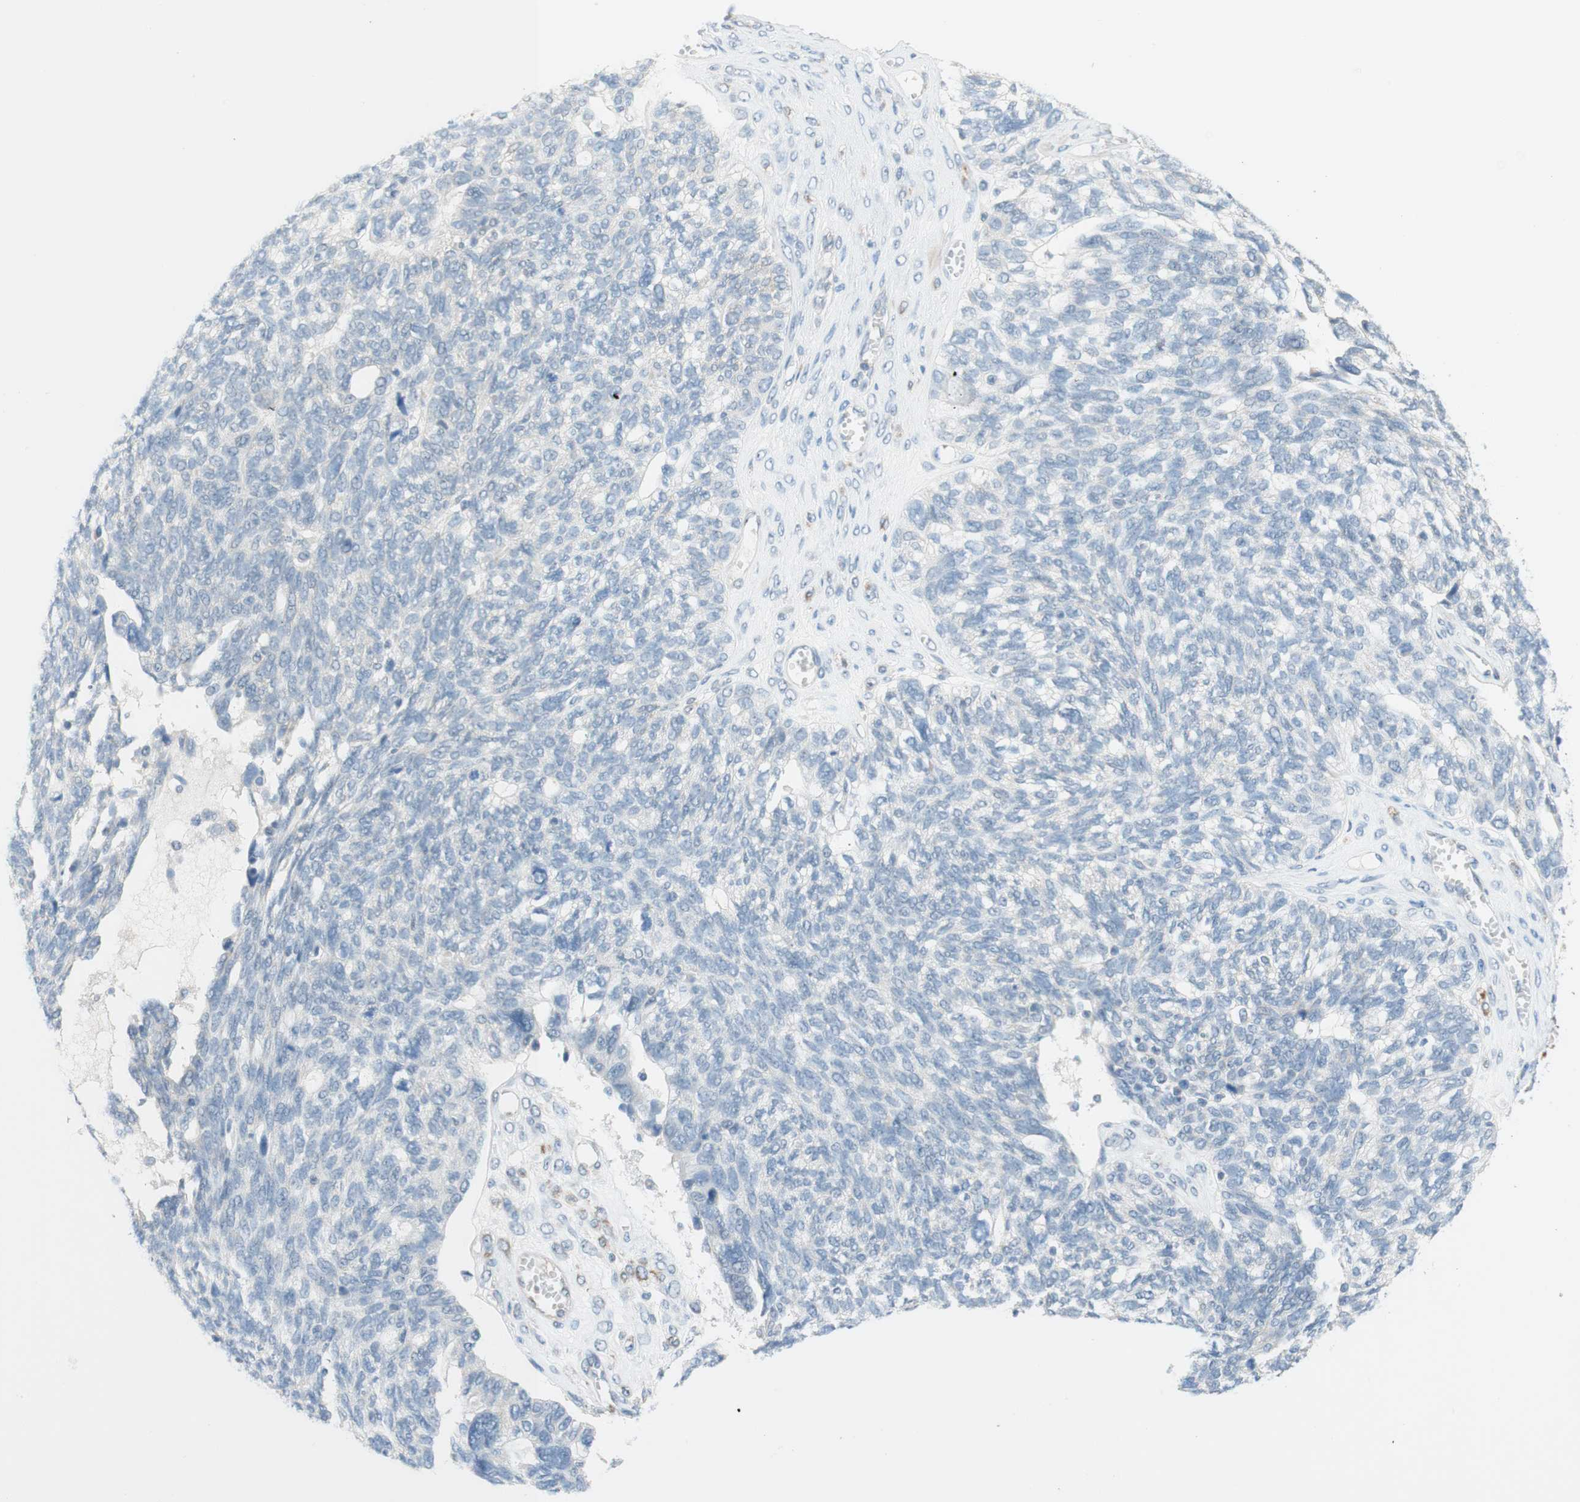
{"staining": {"intensity": "negative", "quantity": "none", "location": "none"}, "tissue": "ovarian cancer", "cell_type": "Tumor cells", "image_type": "cancer", "snomed": [{"axis": "morphology", "description": "Cystadenocarcinoma, serous, NOS"}, {"axis": "topography", "description": "Ovary"}], "caption": "Serous cystadenocarcinoma (ovarian) stained for a protein using immunohistochemistry (IHC) shows no expression tumor cells.", "gene": "JPH1", "patient": {"sex": "female", "age": 79}}